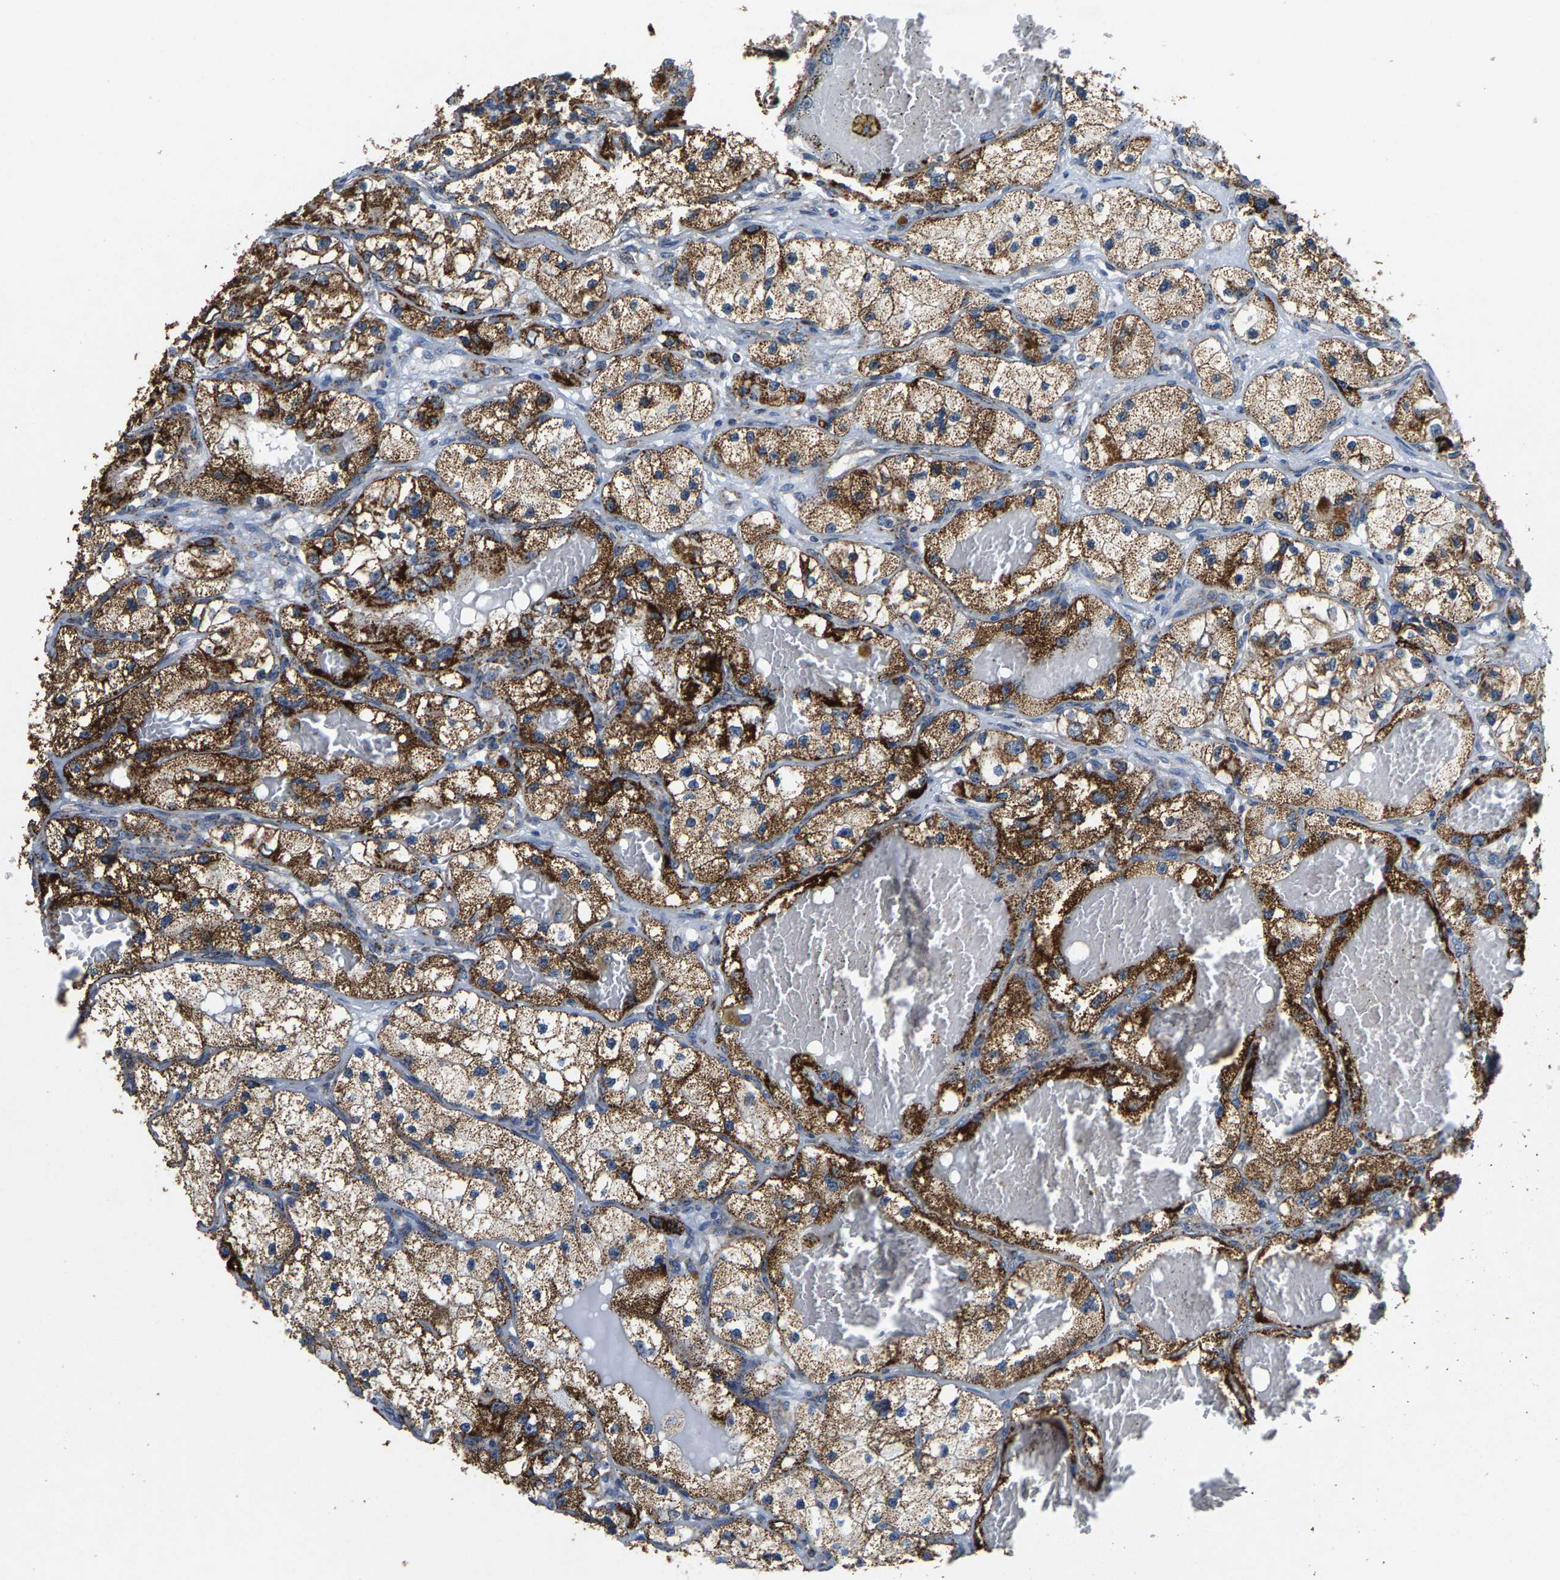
{"staining": {"intensity": "strong", "quantity": ">75%", "location": "cytoplasmic/membranous"}, "tissue": "renal cancer", "cell_type": "Tumor cells", "image_type": "cancer", "snomed": [{"axis": "morphology", "description": "Adenocarcinoma, NOS"}, {"axis": "topography", "description": "Kidney"}], "caption": "Immunohistochemistry (IHC) of human adenocarcinoma (renal) demonstrates high levels of strong cytoplasmic/membranous staining in approximately >75% of tumor cells.", "gene": "SHMT2", "patient": {"sex": "female", "age": 57}}